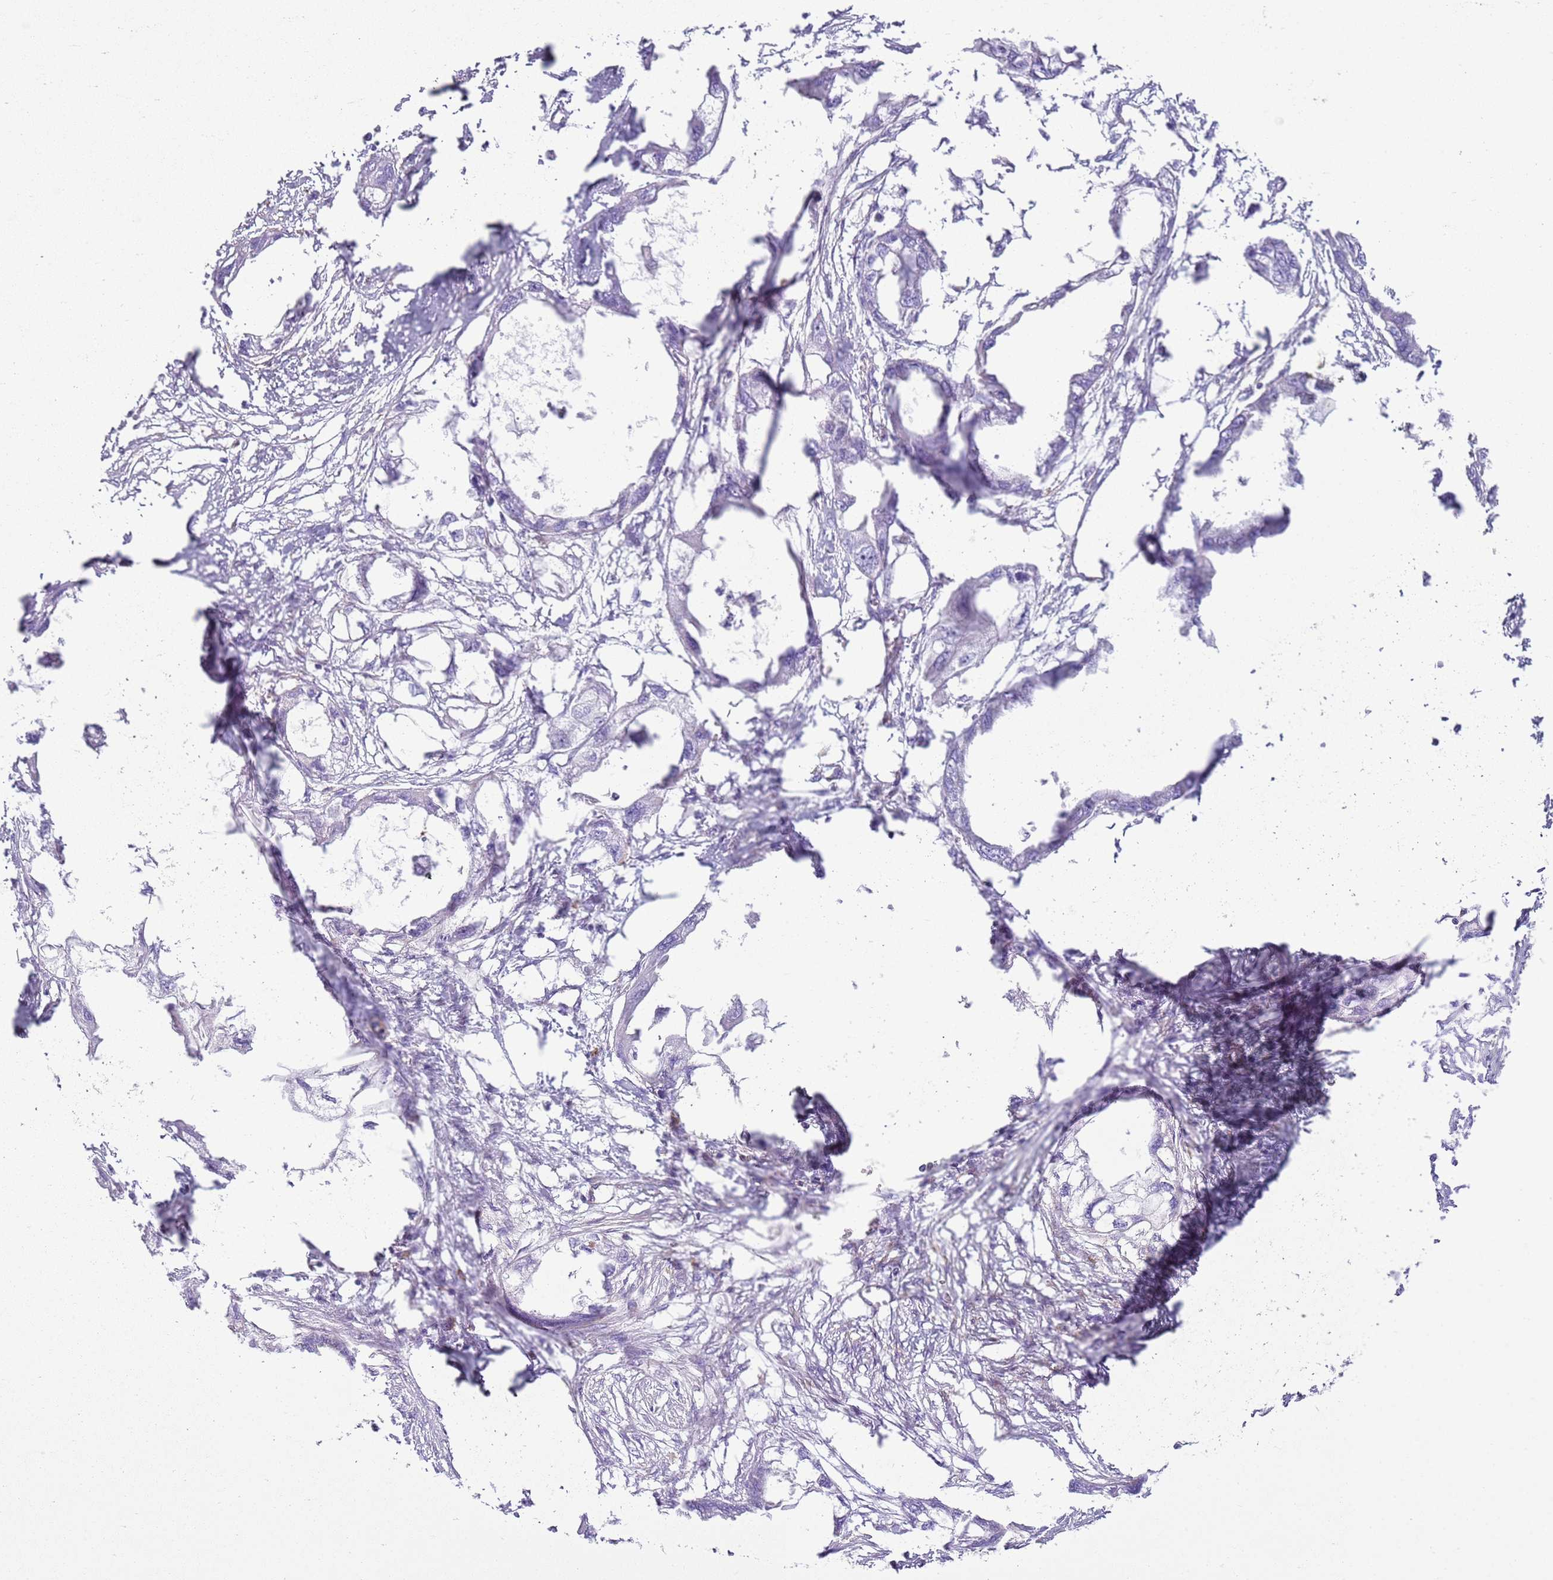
{"staining": {"intensity": "negative", "quantity": "none", "location": "none"}, "tissue": "endometrial cancer", "cell_type": "Tumor cells", "image_type": "cancer", "snomed": [{"axis": "morphology", "description": "Adenocarcinoma, NOS"}, {"axis": "morphology", "description": "Adenocarcinoma, metastatic, NOS"}, {"axis": "topography", "description": "Adipose tissue"}, {"axis": "topography", "description": "Endometrium"}], "caption": "Tumor cells are negative for brown protein staining in endometrial cancer (metastatic adenocarcinoma). (Immunohistochemistry, brightfield microscopy, high magnification).", "gene": "SNX21", "patient": {"sex": "female", "age": 67}}